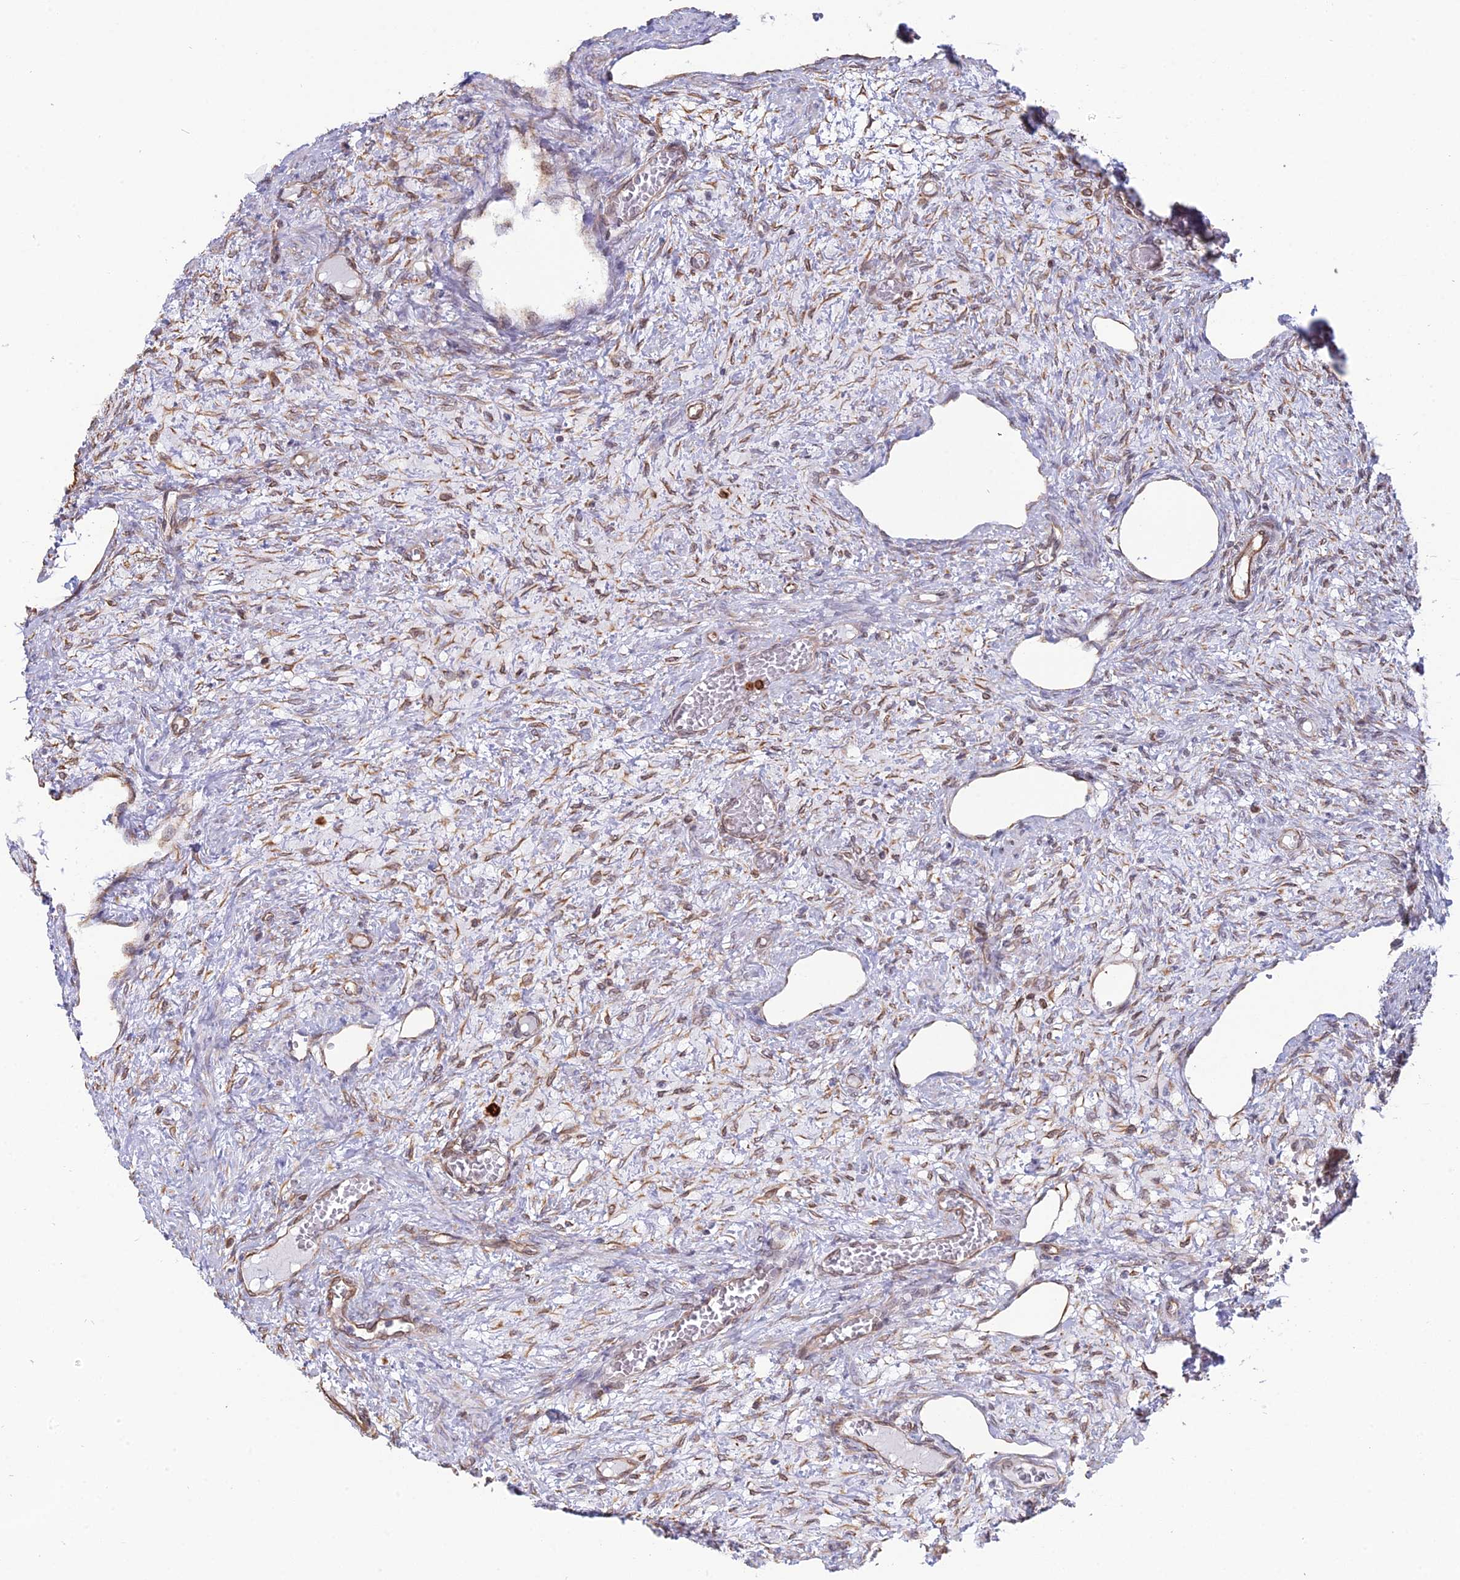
{"staining": {"intensity": "weak", "quantity": ">75%", "location": "cytoplasmic/membranous"}, "tissue": "ovary", "cell_type": "Ovarian stroma cells", "image_type": "normal", "snomed": [{"axis": "morphology", "description": "Normal tissue, NOS"}, {"axis": "topography", "description": "Ovary"}], "caption": "About >75% of ovarian stroma cells in unremarkable human ovary exhibit weak cytoplasmic/membranous protein expression as visualized by brown immunohistochemical staining.", "gene": "APOBR", "patient": {"sex": "female", "age": 27}}